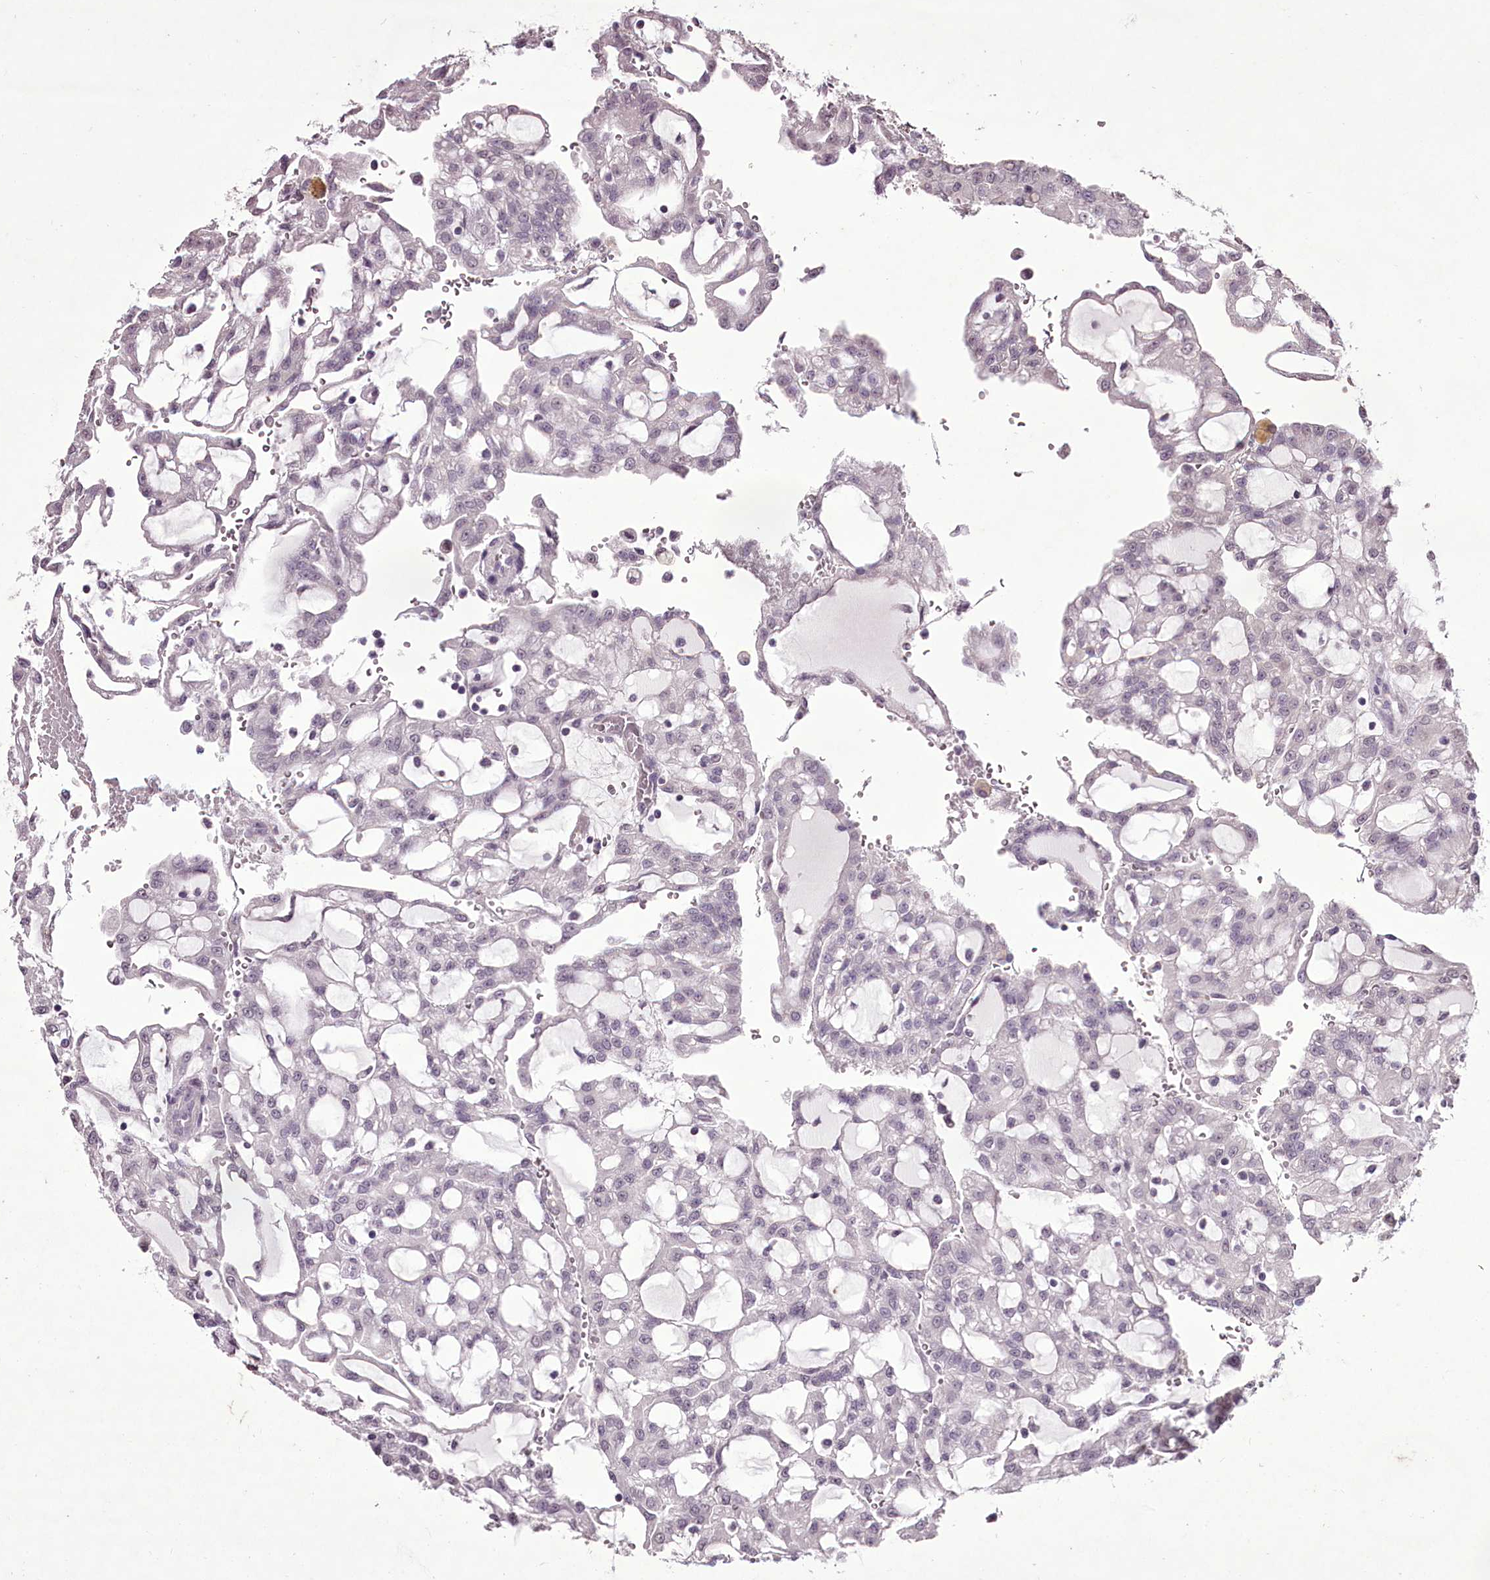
{"staining": {"intensity": "negative", "quantity": "none", "location": "none"}, "tissue": "renal cancer", "cell_type": "Tumor cells", "image_type": "cancer", "snomed": [{"axis": "morphology", "description": "Adenocarcinoma, NOS"}, {"axis": "topography", "description": "Kidney"}], "caption": "Renal cancer (adenocarcinoma) was stained to show a protein in brown. There is no significant expression in tumor cells.", "gene": "C1orf56", "patient": {"sex": "male", "age": 63}}